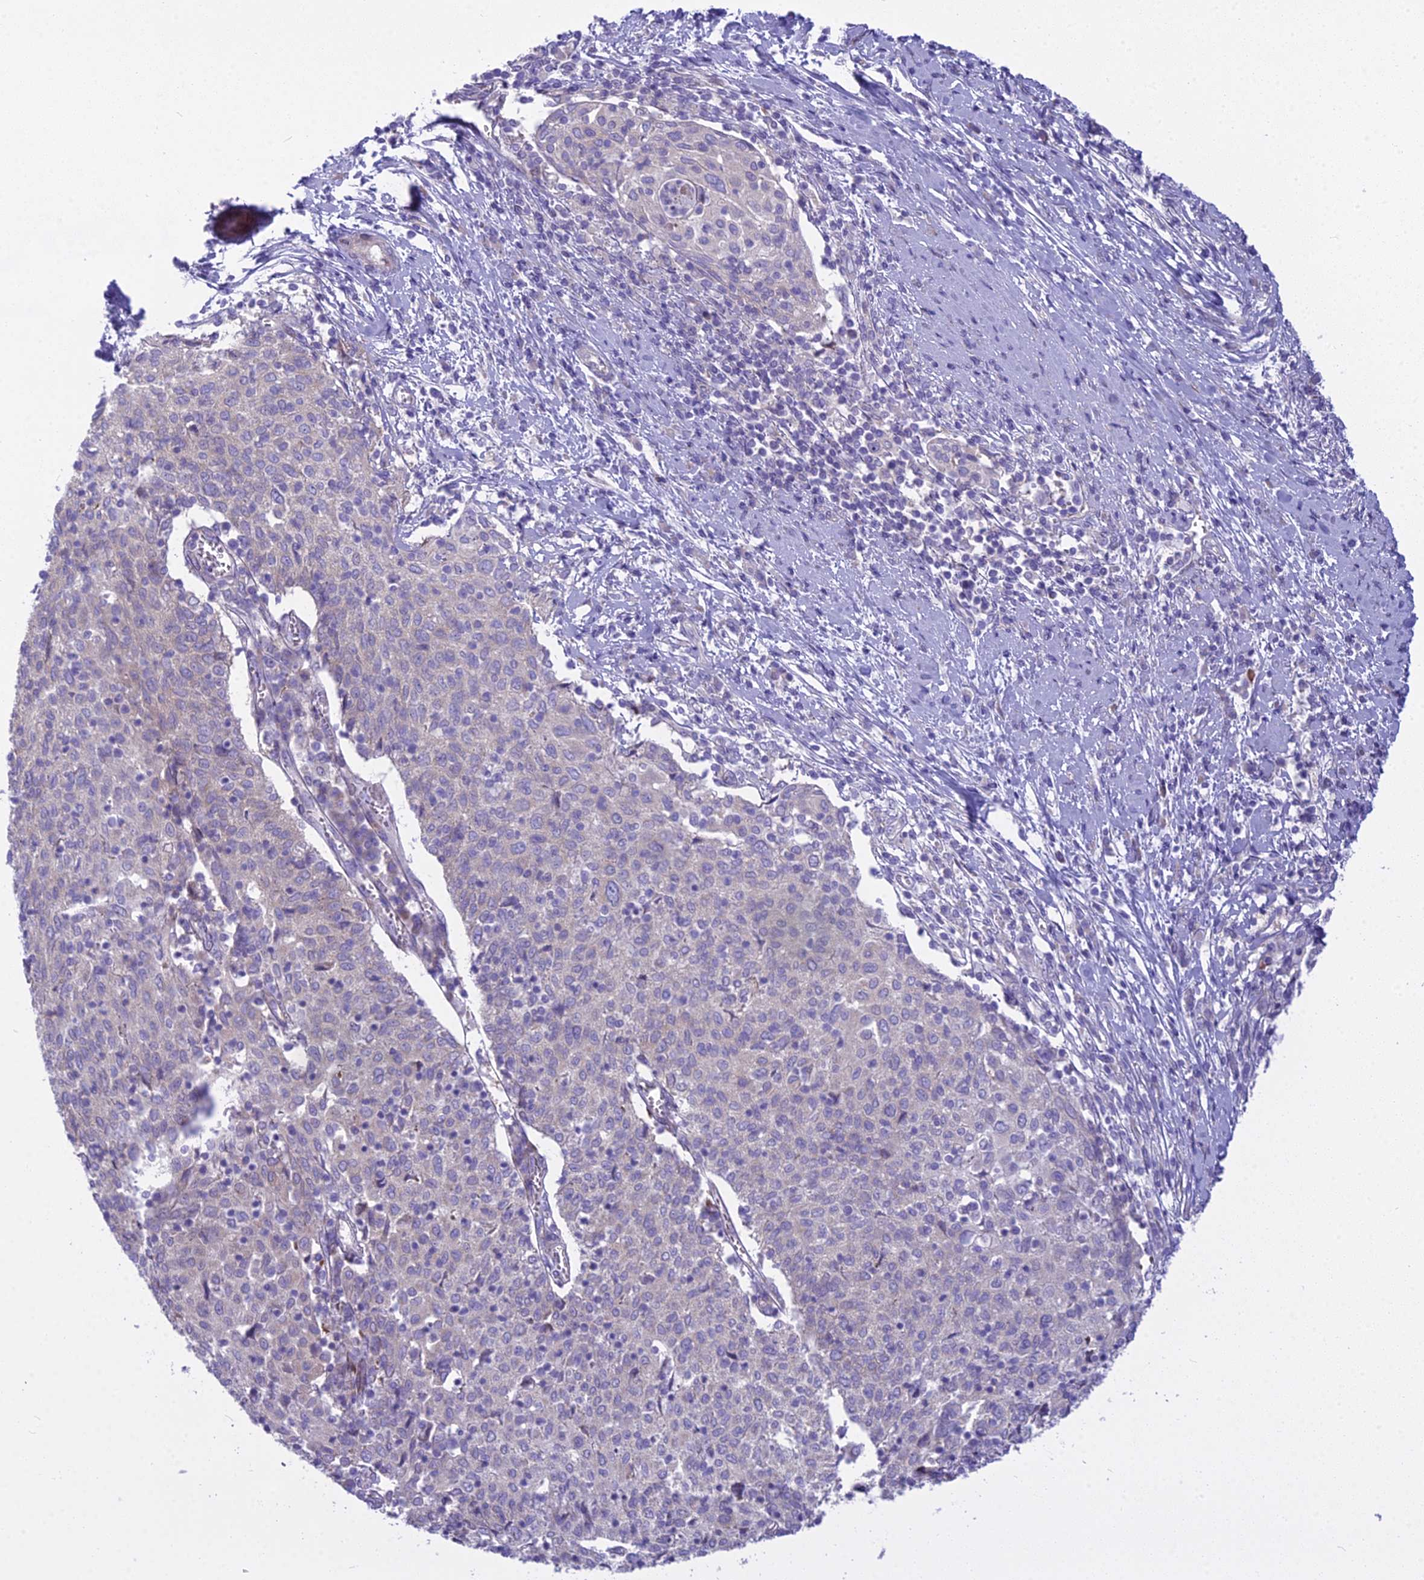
{"staining": {"intensity": "negative", "quantity": "none", "location": "none"}, "tissue": "cervical cancer", "cell_type": "Tumor cells", "image_type": "cancer", "snomed": [{"axis": "morphology", "description": "Squamous cell carcinoma, NOS"}, {"axis": "topography", "description": "Cervix"}], "caption": "IHC image of human cervical cancer stained for a protein (brown), which shows no expression in tumor cells.", "gene": "PCDHB14", "patient": {"sex": "female", "age": 52}}